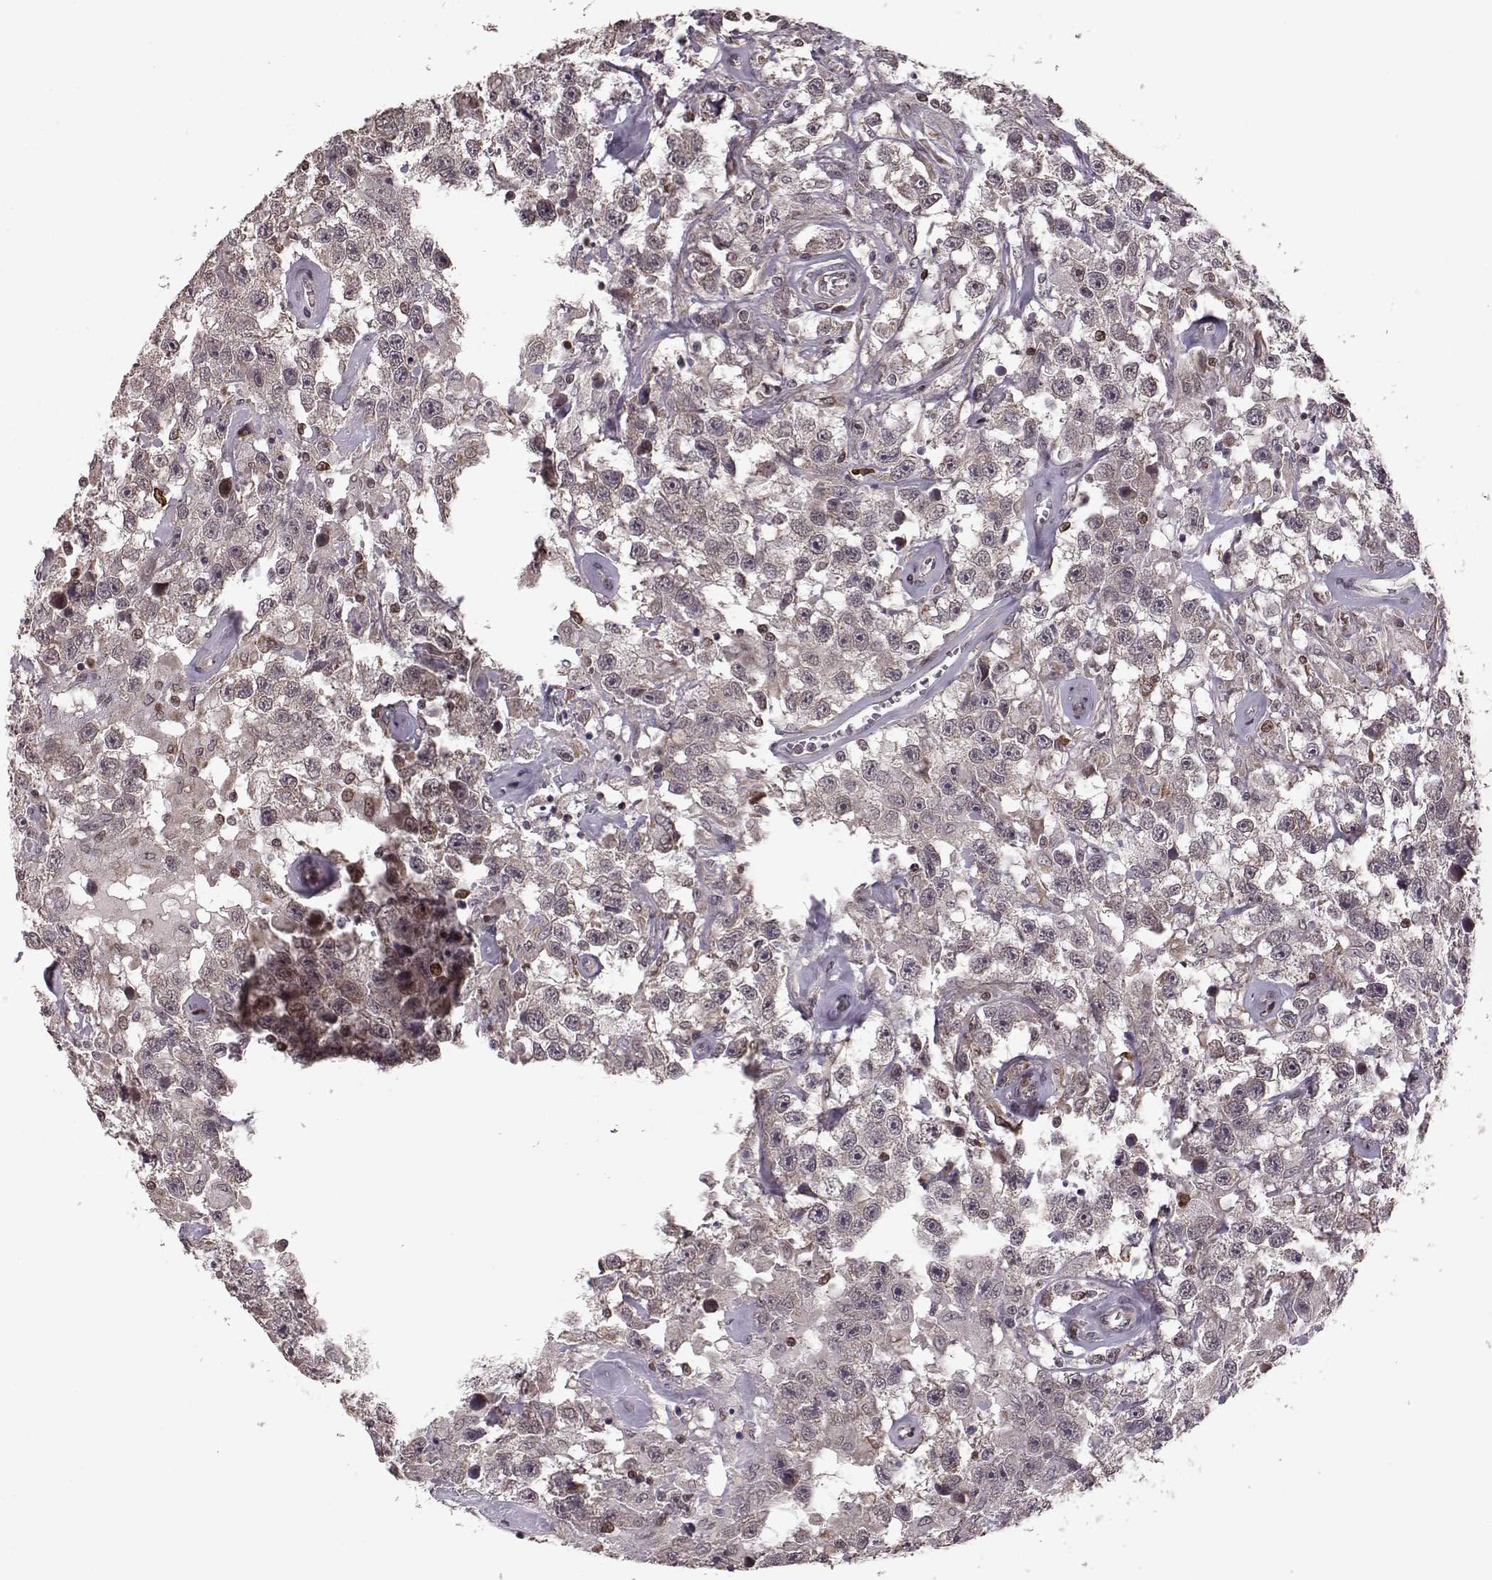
{"staining": {"intensity": "negative", "quantity": "none", "location": "none"}, "tissue": "testis cancer", "cell_type": "Tumor cells", "image_type": "cancer", "snomed": [{"axis": "morphology", "description": "Seminoma, NOS"}, {"axis": "topography", "description": "Testis"}], "caption": "Image shows no protein positivity in tumor cells of seminoma (testis) tissue.", "gene": "ELOVL5", "patient": {"sex": "male", "age": 43}}